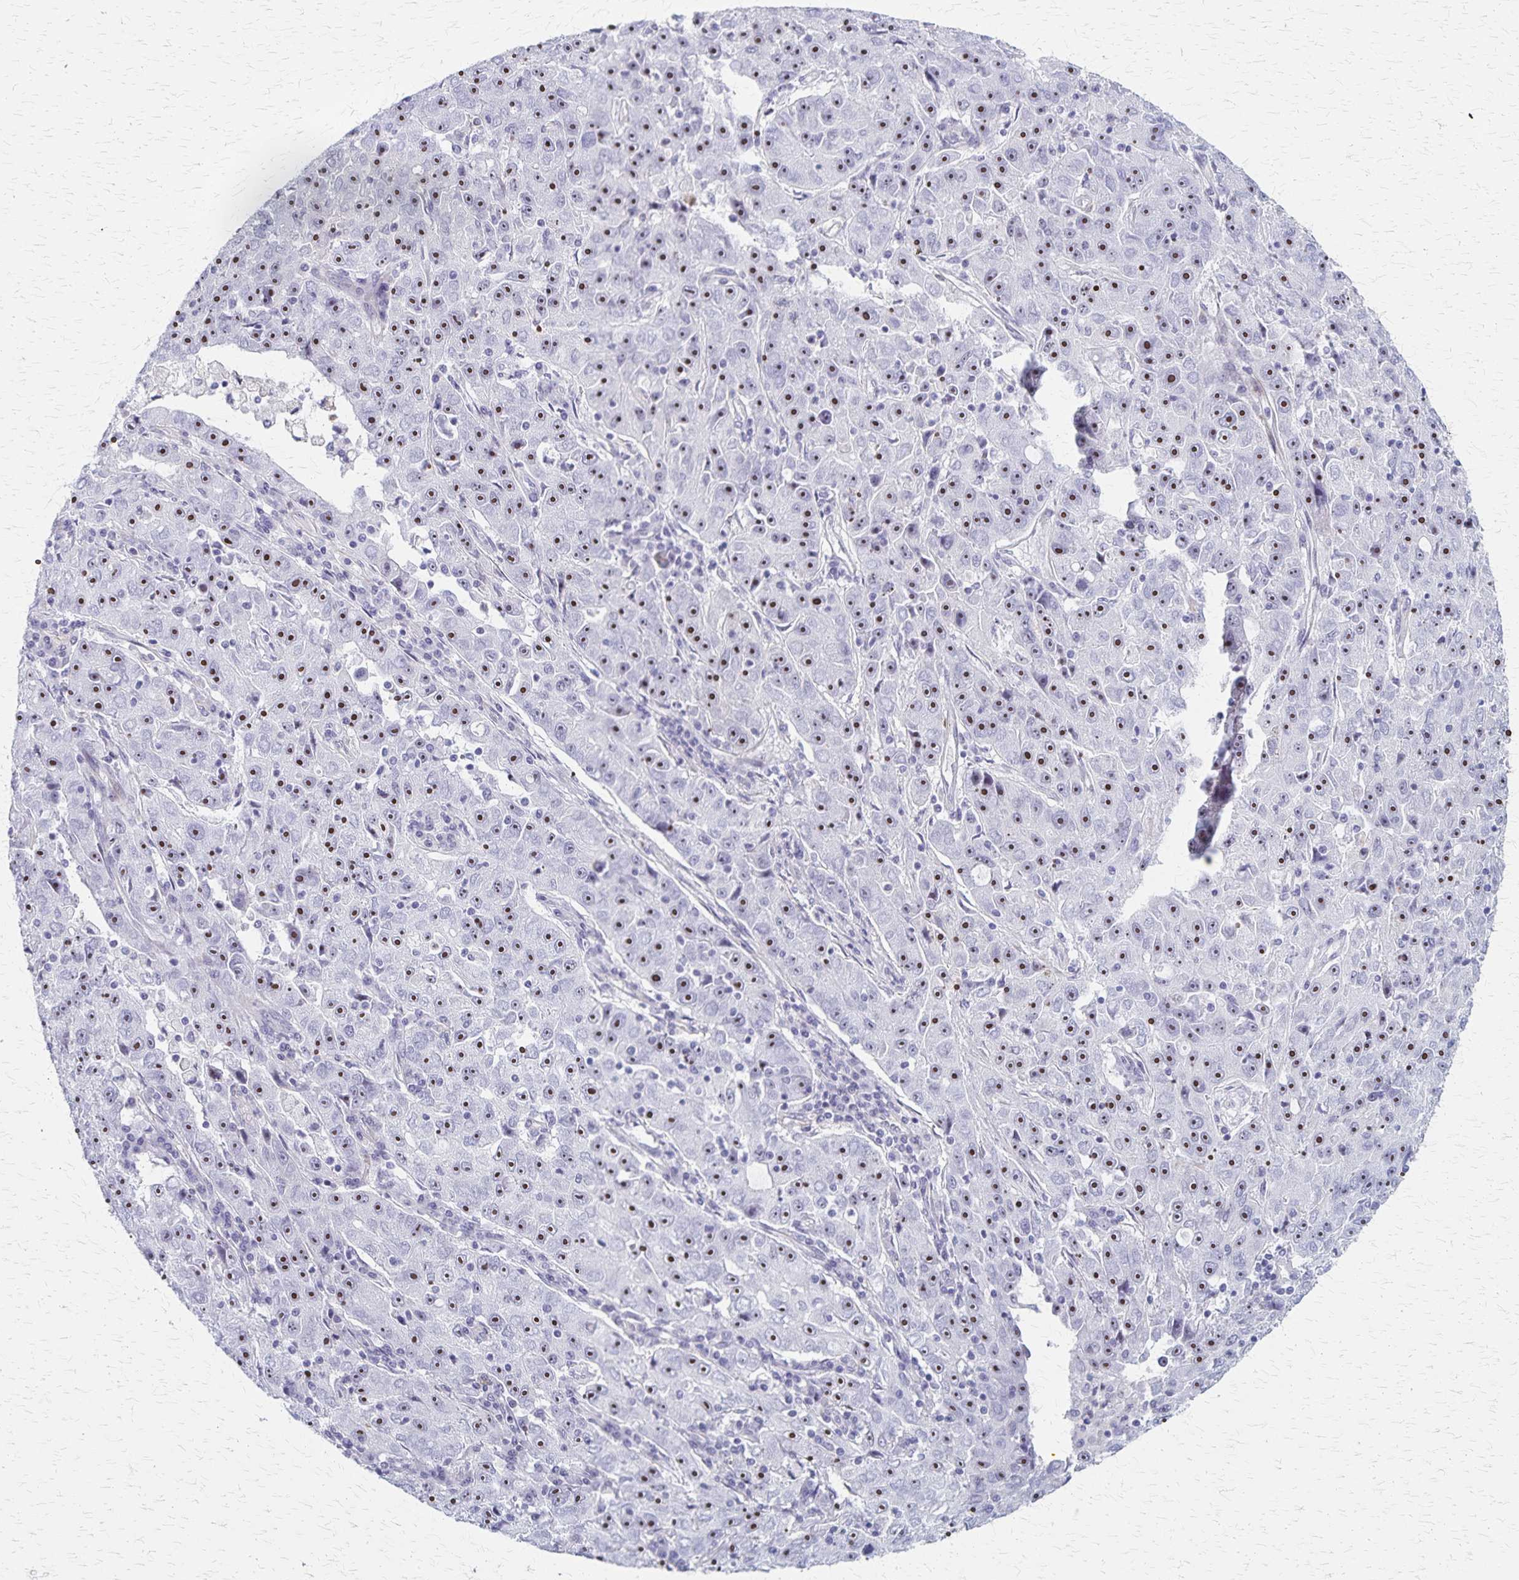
{"staining": {"intensity": "moderate", "quantity": ">75%", "location": "nuclear"}, "tissue": "lung cancer", "cell_type": "Tumor cells", "image_type": "cancer", "snomed": [{"axis": "morphology", "description": "Normal morphology"}, {"axis": "morphology", "description": "Adenocarcinoma, NOS"}, {"axis": "topography", "description": "Lymph node"}, {"axis": "topography", "description": "Lung"}], "caption": "Immunohistochemical staining of human lung cancer (adenocarcinoma) displays medium levels of moderate nuclear staining in approximately >75% of tumor cells.", "gene": "DLK2", "patient": {"sex": "female", "age": 57}}